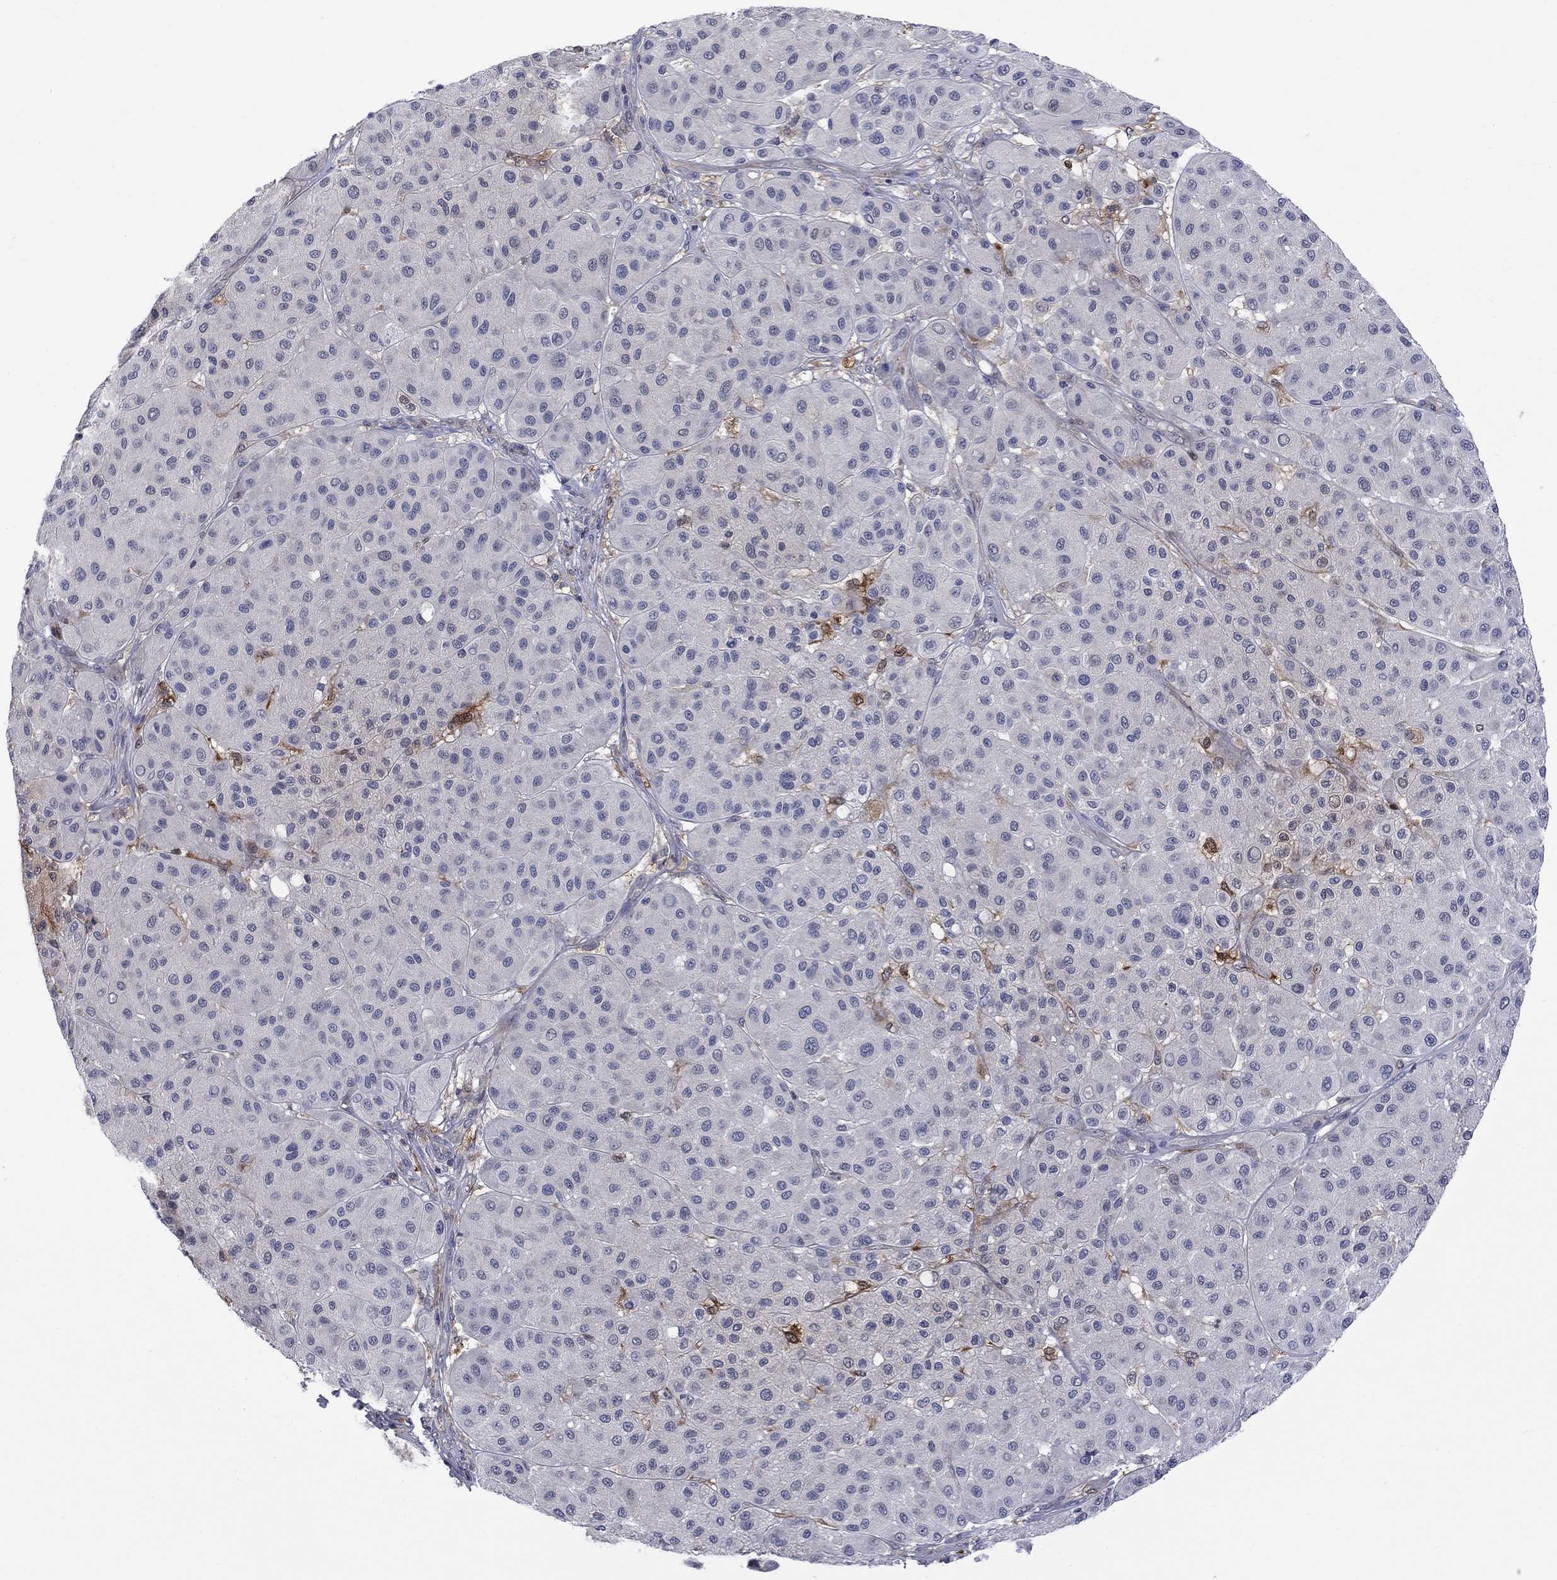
{"staining": {"intensity": "negative", "quantity": "none", "location": "none"}, "tissue": "melanoma", "cell_type": "Tumor cells", "image_type": "cancer", "snomed": [{"axis": "morphology", "description": "Malignant melanoma, Metastatic site"}, {"axis": "topography", "description": "Smooth muscle"}], "caption": "This is an immunohistochemistry photomicrograph of malignant melanoma (metastatic site). There is no positivity in tumor cells.", "gene": "HKDC1", "patient": {"sex": "male", "age": 41}}